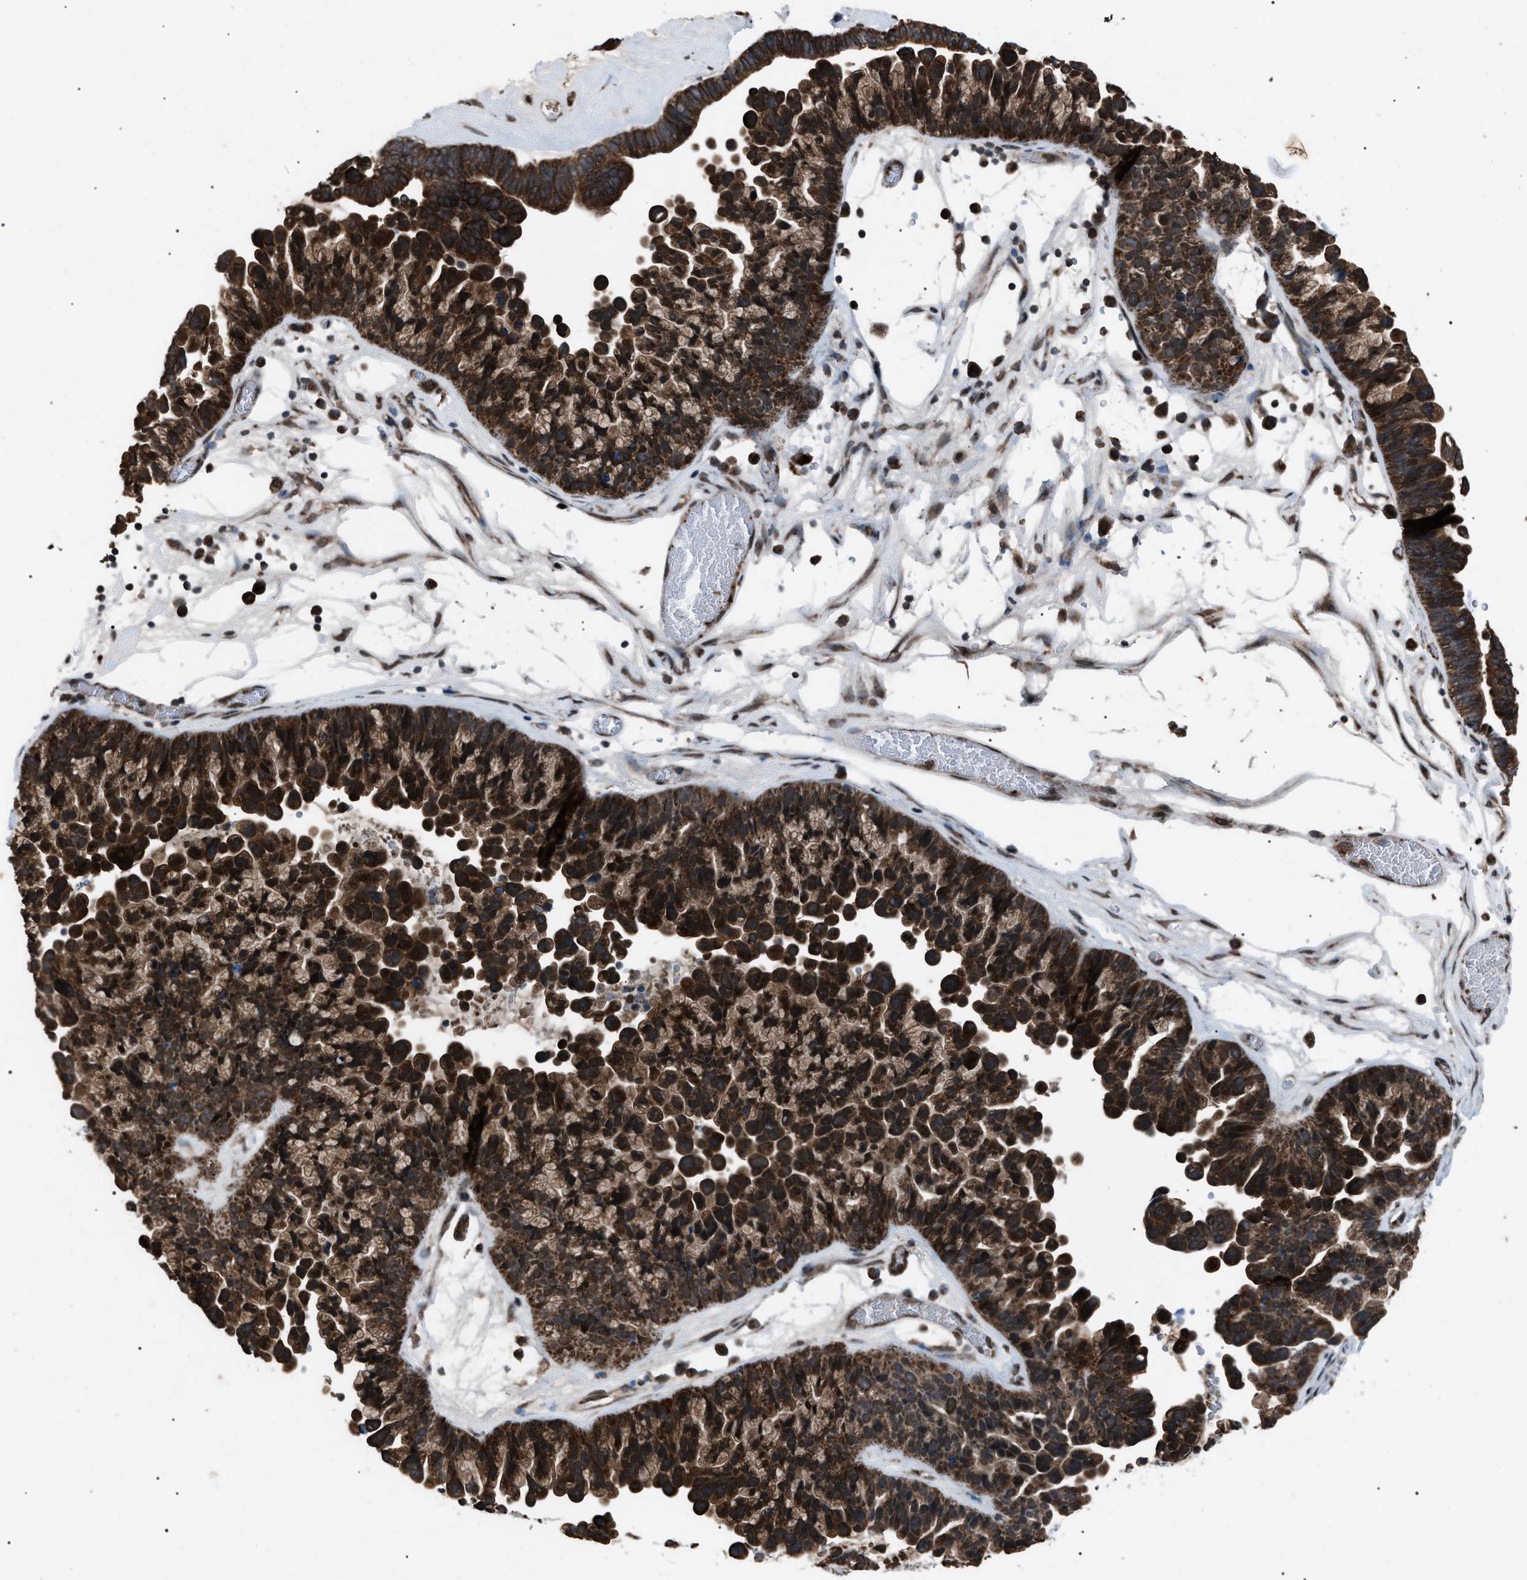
{"staining": {"intensity": "strong", "quantity": ">75%", "location": "cytoplasmic/membranous"}, "tissue": "ovarian cancer", "cell_type": "Tumor cells", "image_type": "cancer", "snomed": [{"axis": "morphology", "description": "Cystadenocarcinoma, serous, NOS"}, {"axis": "topography", "description": "Ovary"}], "caption": "Brown immunohistochemical staining in human ovarian cancer shows strong cytoplasmic/membranous expression in approximately >75% of tumor cells.", "gene": "ZFAND2A", "patient": {"sex": "female", "age": 56}}